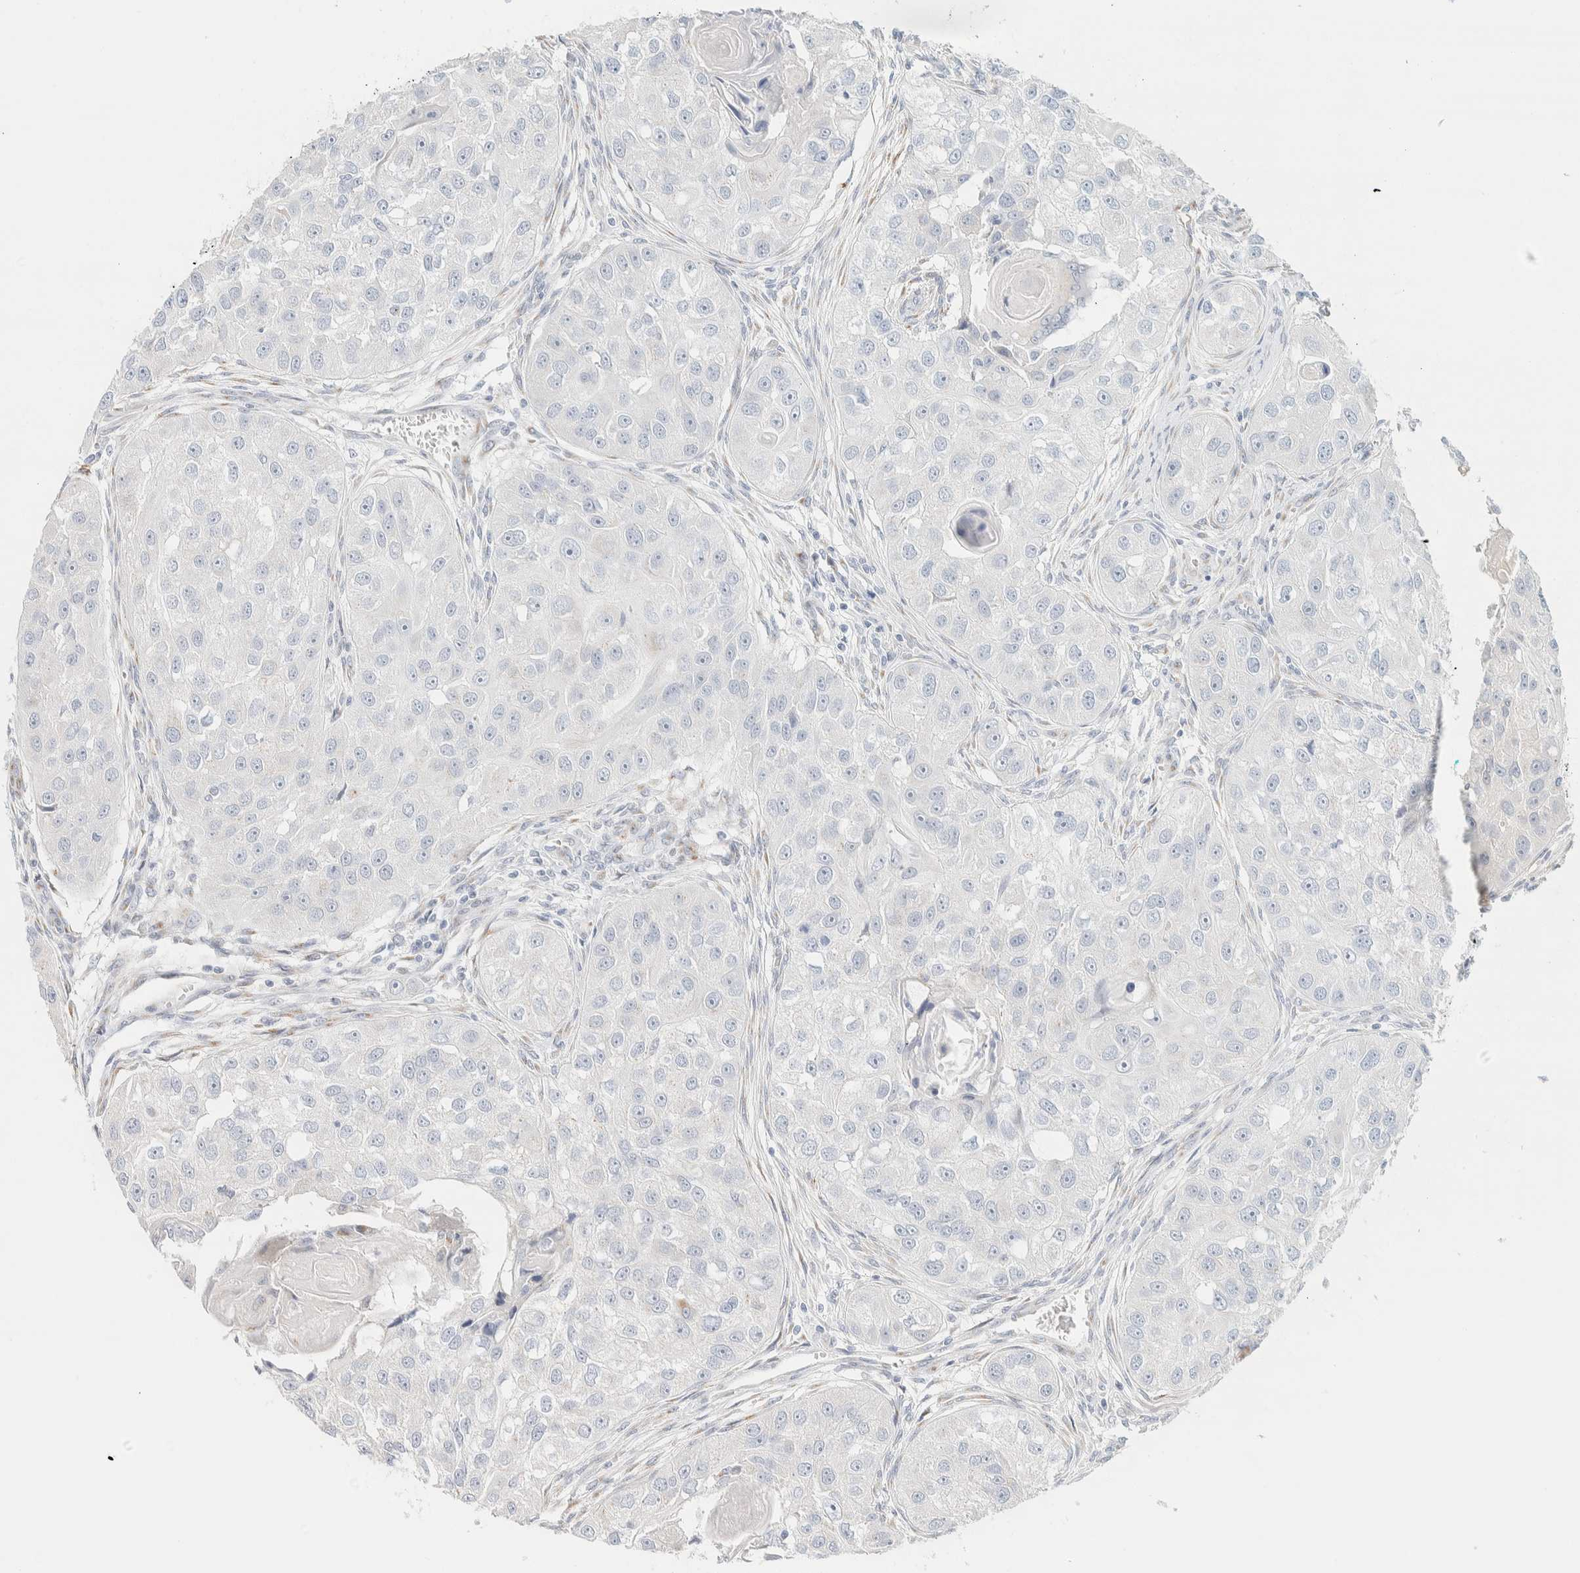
{"staining": {"intensity": "negative", "quantity": "none", "location": "none"}, "tissue": "head and neck cancer", "cell_type": "Tumor cells", "image_type": "cancer", "snomed": [{"axis": "morphology", "description": "Normal tissue, NOS"}, {"axis": "morphology", "description": "Squamous cell carcinoma, NOS"}, {"axis": "topography", "description": "Skeletal muscle"}, {"axis": "topography", "description": "Head-Neck"}], "caption": "Head and neck cancer (squamous cell carcinoma) was stained to show a protein in brown. There is no significant staining in tumor cells.", "gene": "SPNS3", "patient": {"sex": "male", "age": 51}}